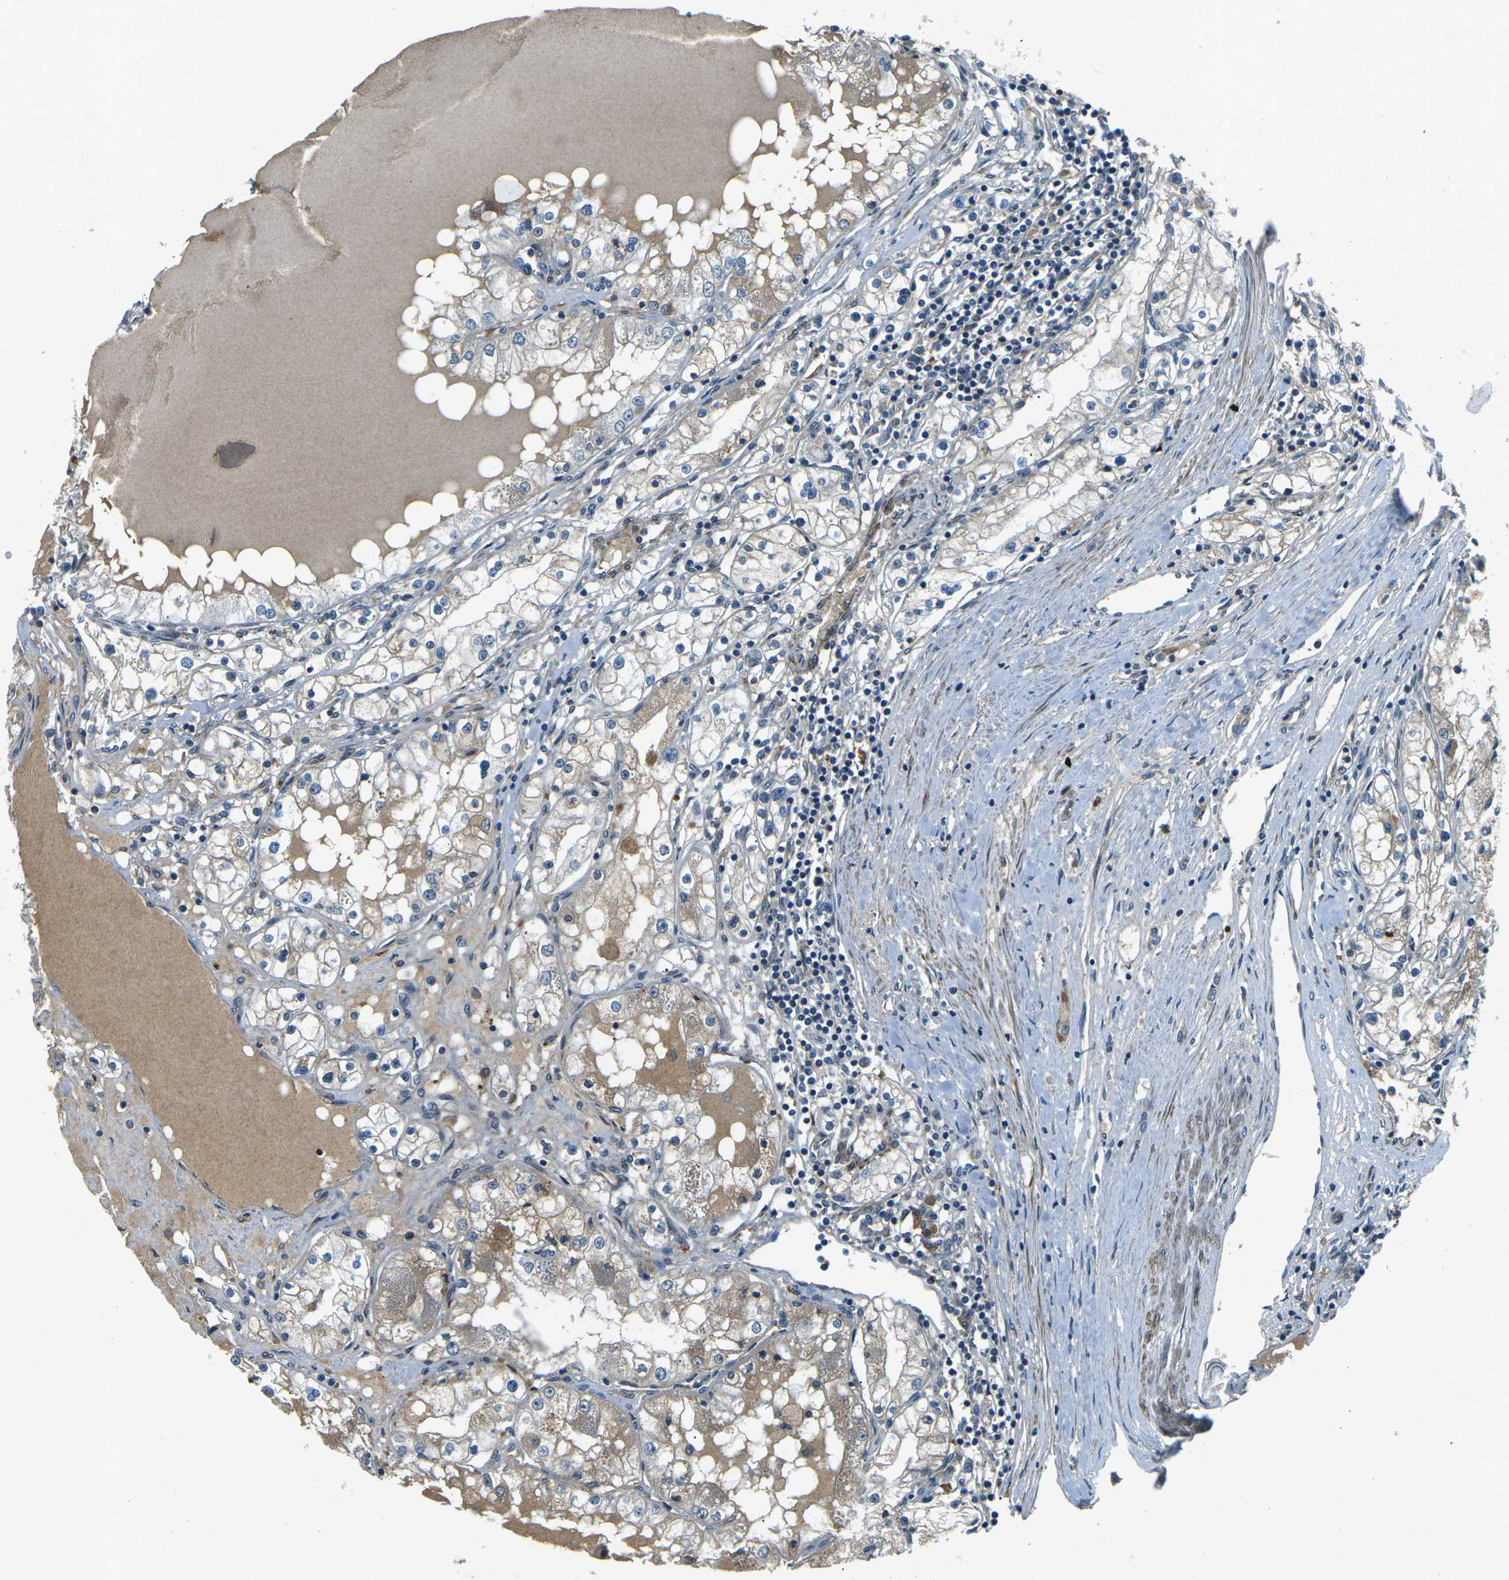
{"staining": {"intensity": "weak", "quantity": "25%-75%", "location": "cytoplasmic/membranous"}, "tissue": "renal cancer", "cell_type": "Tumor cells", "image_type": "cancer", "snomed": [{"axis": "morphology", "description": "Adenocarcinoma, NOS"}, {"axis": "topography", "description": "Kidney"}], "caption": "Weak cytoplasmic/membranous positivity for a protein is identified in about 25%-75% of tumor cells of renal cancer (adenocarcinoma) using IHC.", "gene": "AFAP1", "patient": {"sex": "male", "age": 68}}